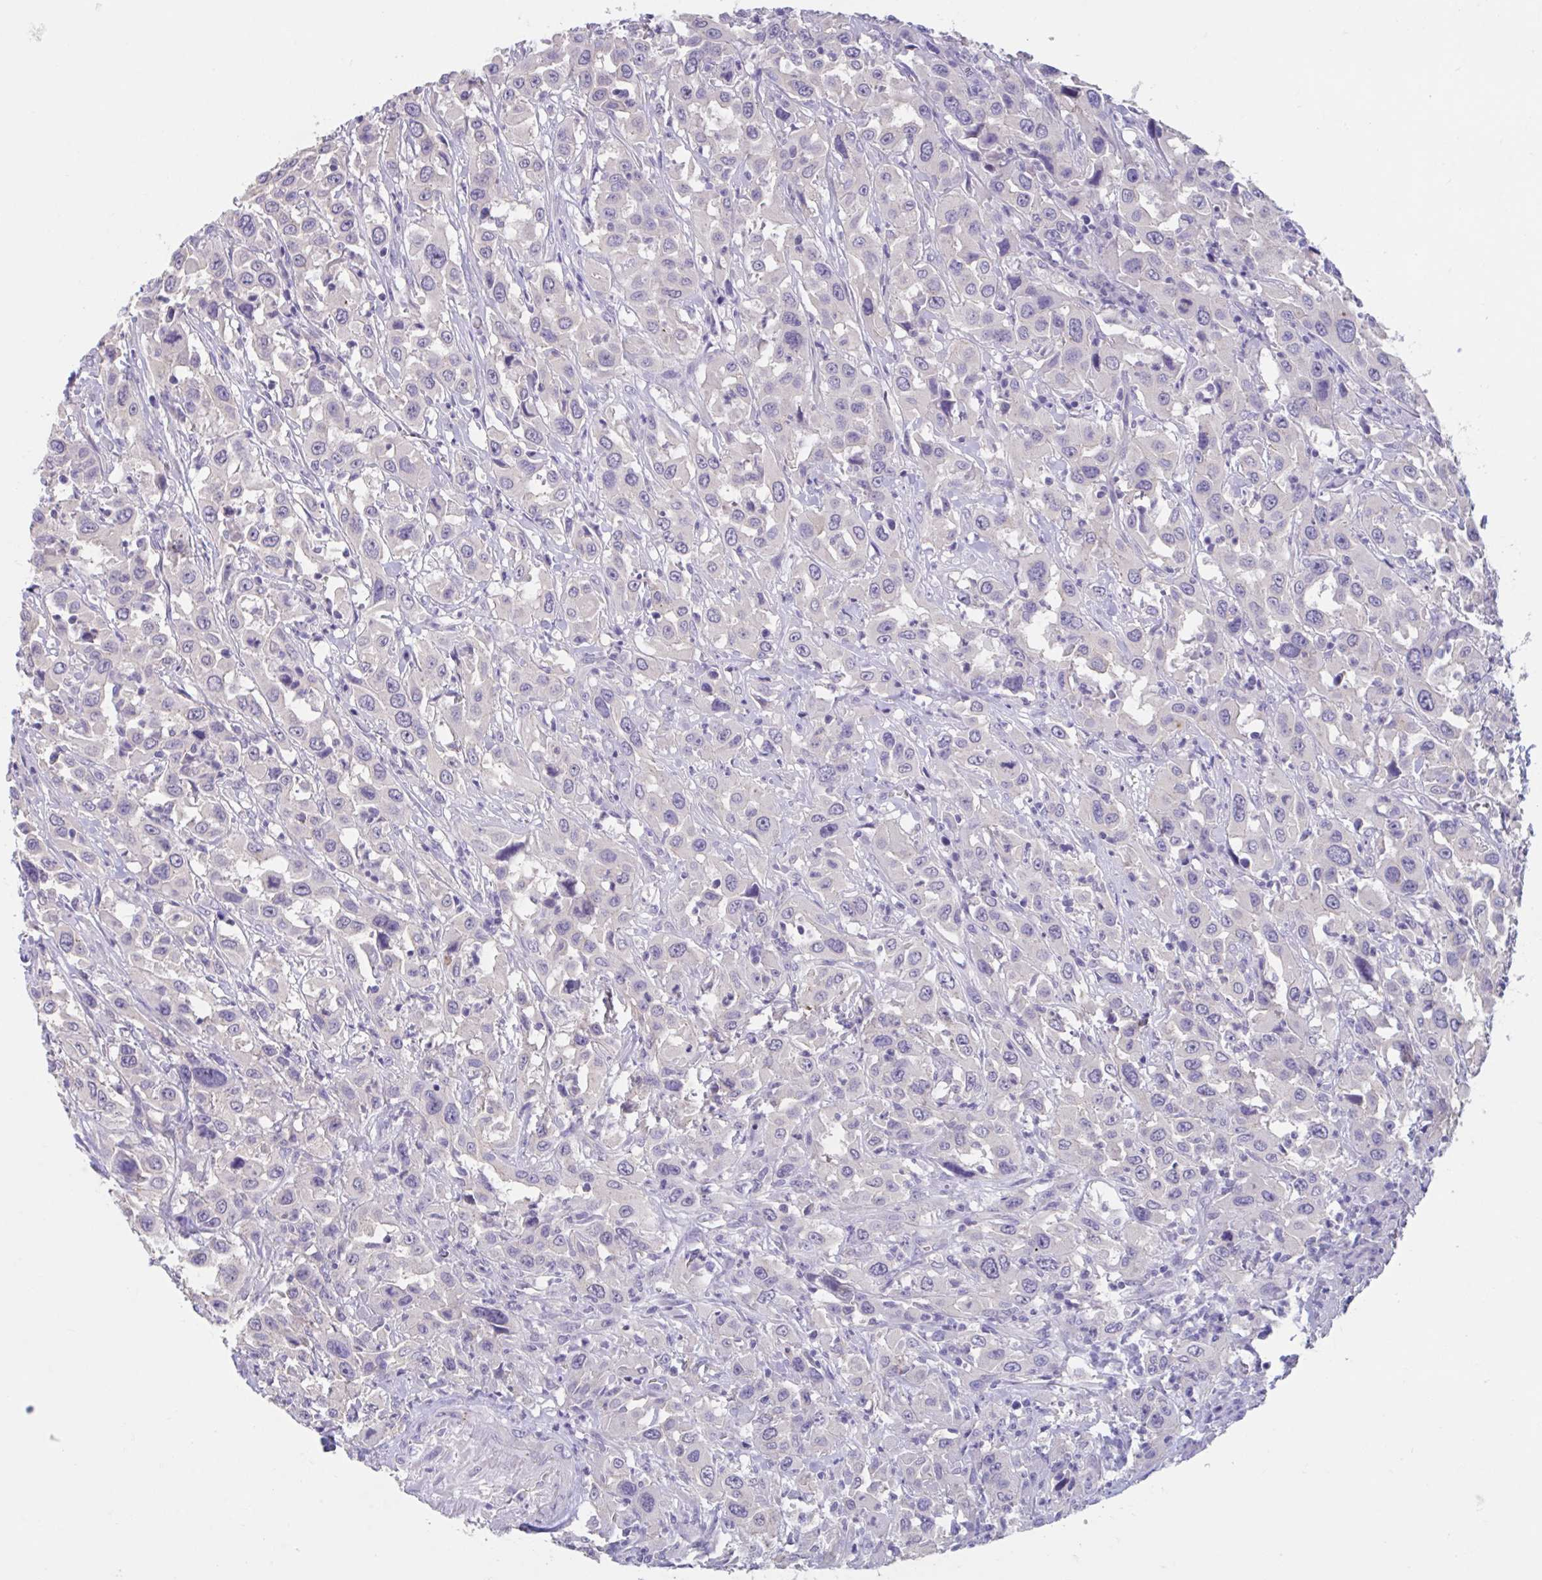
{"staining": {"intensity": "negative", "quantity": "none", "location": "none"}, "tissue": "urothelial cancer", "cell_type": "Tumor cells", "image_type": "cancer", "snomed": [{"axis": "morphology", "description": "Urothelial carcinoma, High grade"}, {"axis": "topography", "description": "Urinary bladder"}], "caption": "The photomicrograph shows no significant expression in tumor cells of high-grade urothelial carcinoma.", "gene": "GPR162", "patient": {"sex": "male", "age": 61}}